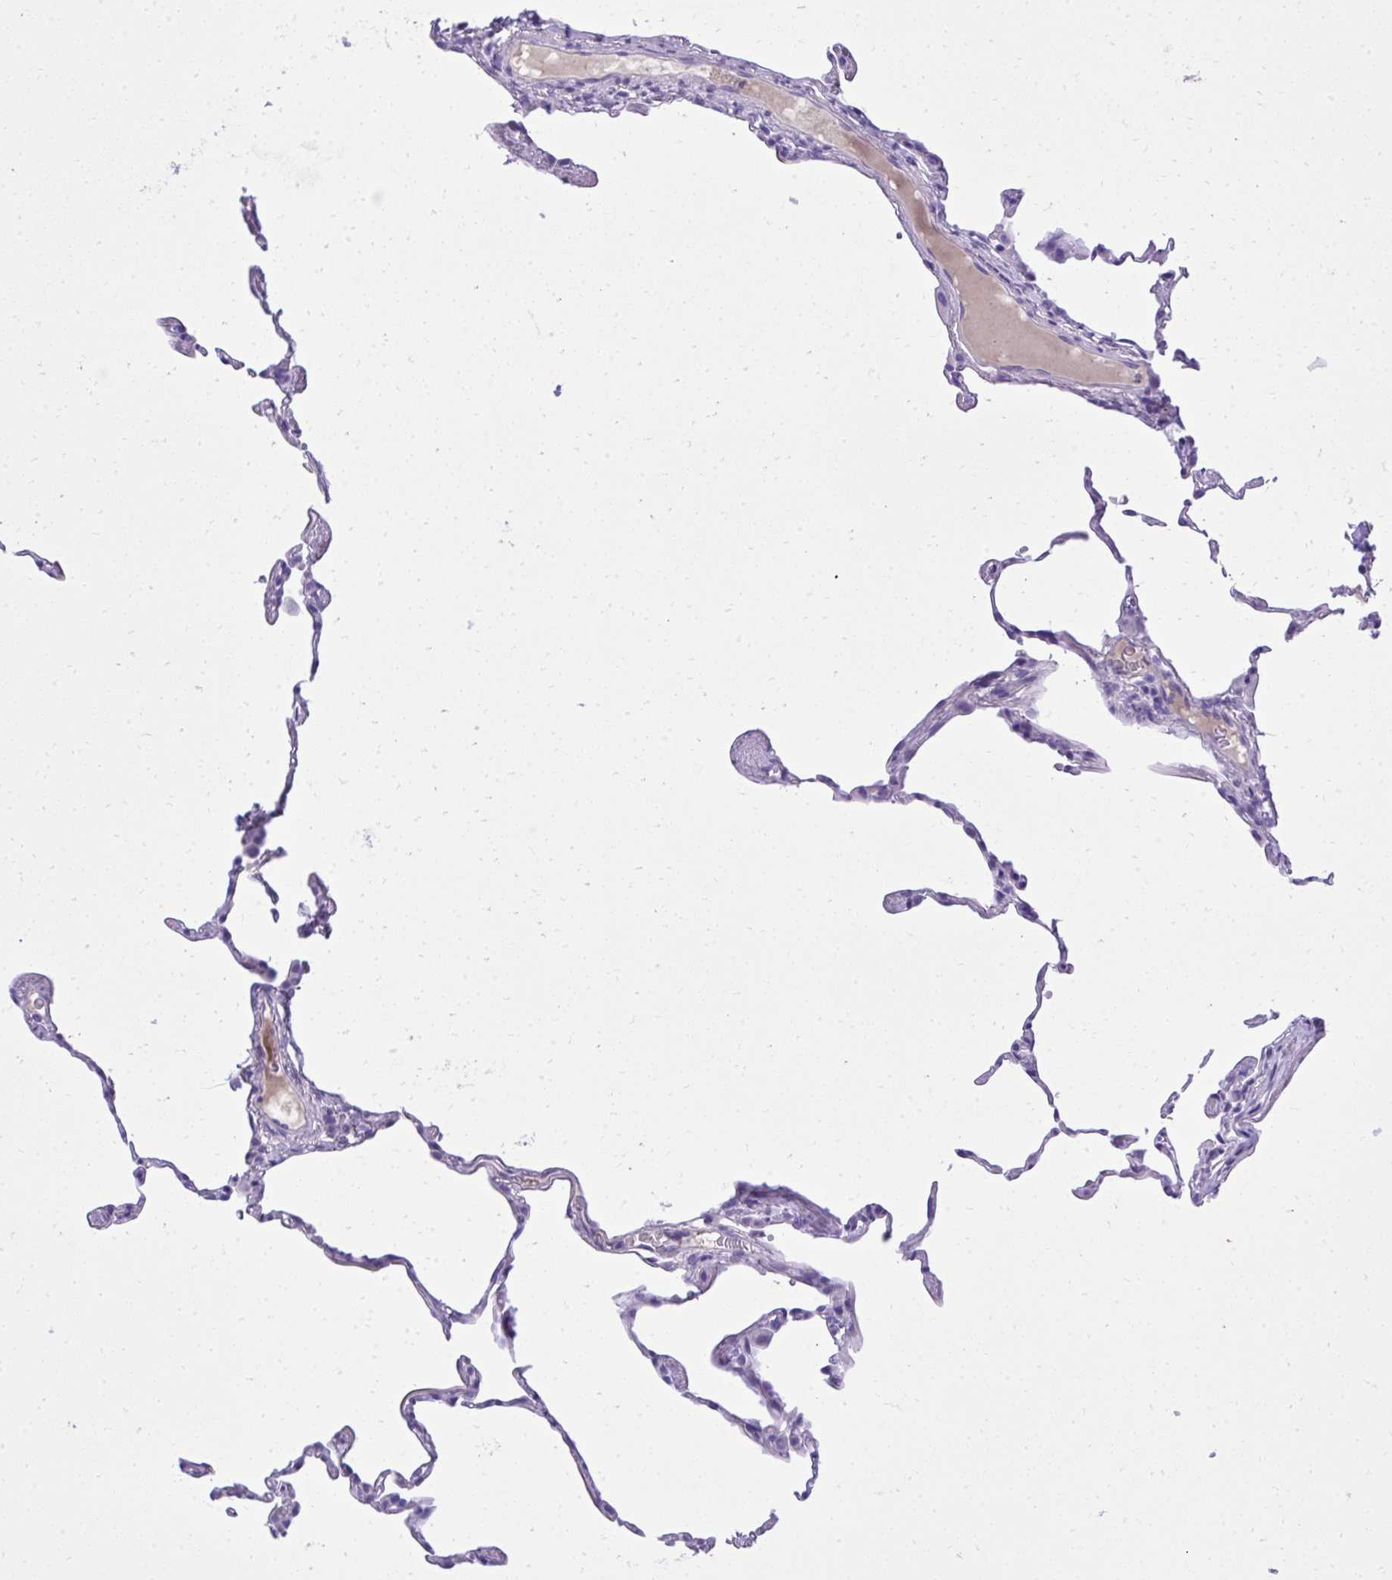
{"staining": {"intensity": "negative", "quantity": "none", "location": "none"}, "tissue": "lung", "cell_type": "Alveolar cells", "image_type": "normal", "snomed": [{"axis": "morphology", "description": "Normal tissue, NOS"}, {"axis": "topography", "description": "Lung"}], "caption": "Immunohistochemistry of normal lung reveals no staining in alveolar cells.", "gene": "ST6GALNAC3", "patient": {"sex": "female", "age": 57}}